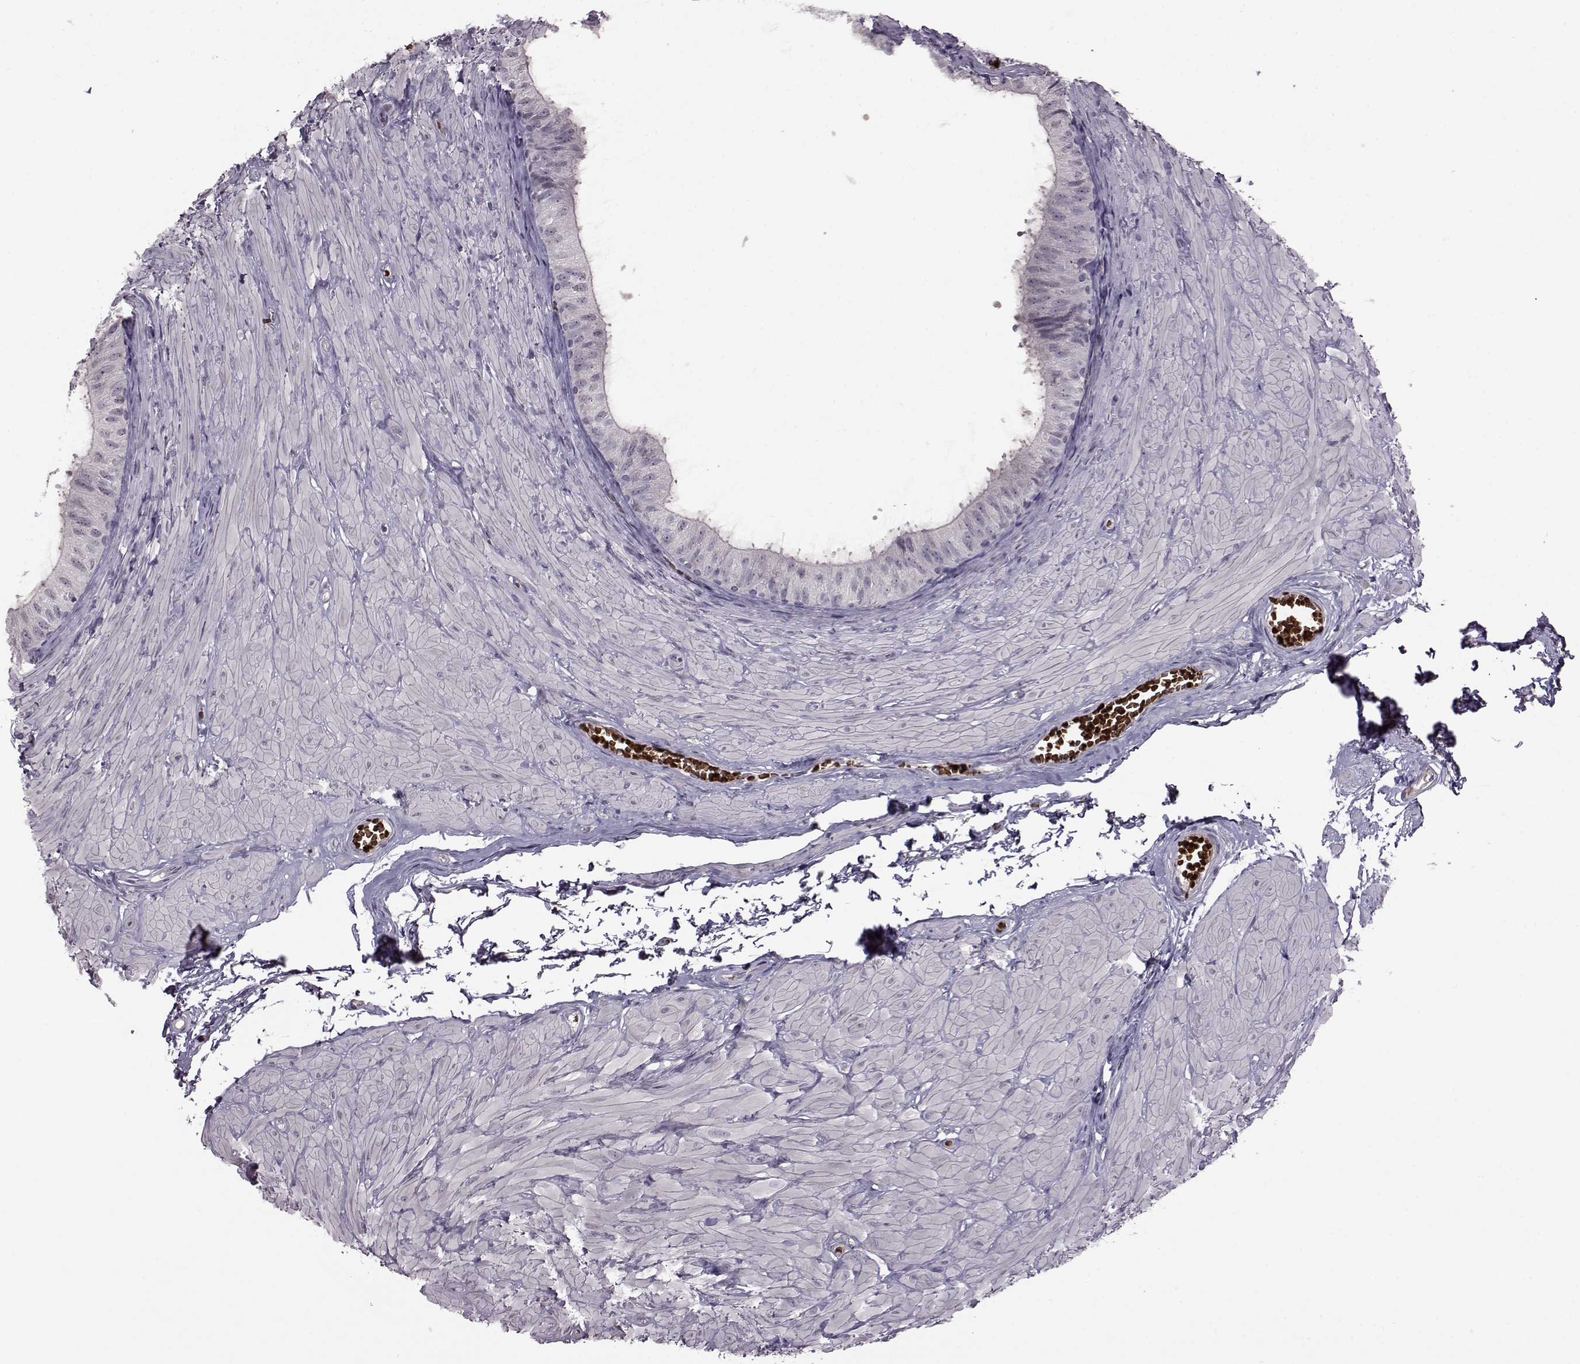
{"staining": {"intensity": "negative", "quantity": "none", "location": "none"}, "tissue": "epididymis", "cell_type": "Glandular cells", "image_type": "normal", "snomed": [{"axis": "morphology", "description": "Normal tissue, NOS"}, {"axis": "topography", "description": "Epididymis"}, {"axis": "topography", "description": "Vas deferens"}], "caption": "Protein analysis of benign epididymis exhibits no significant staining in glandular cells.", "gene": "PROP1", "patient": {"sex": "male", "age": 23}}